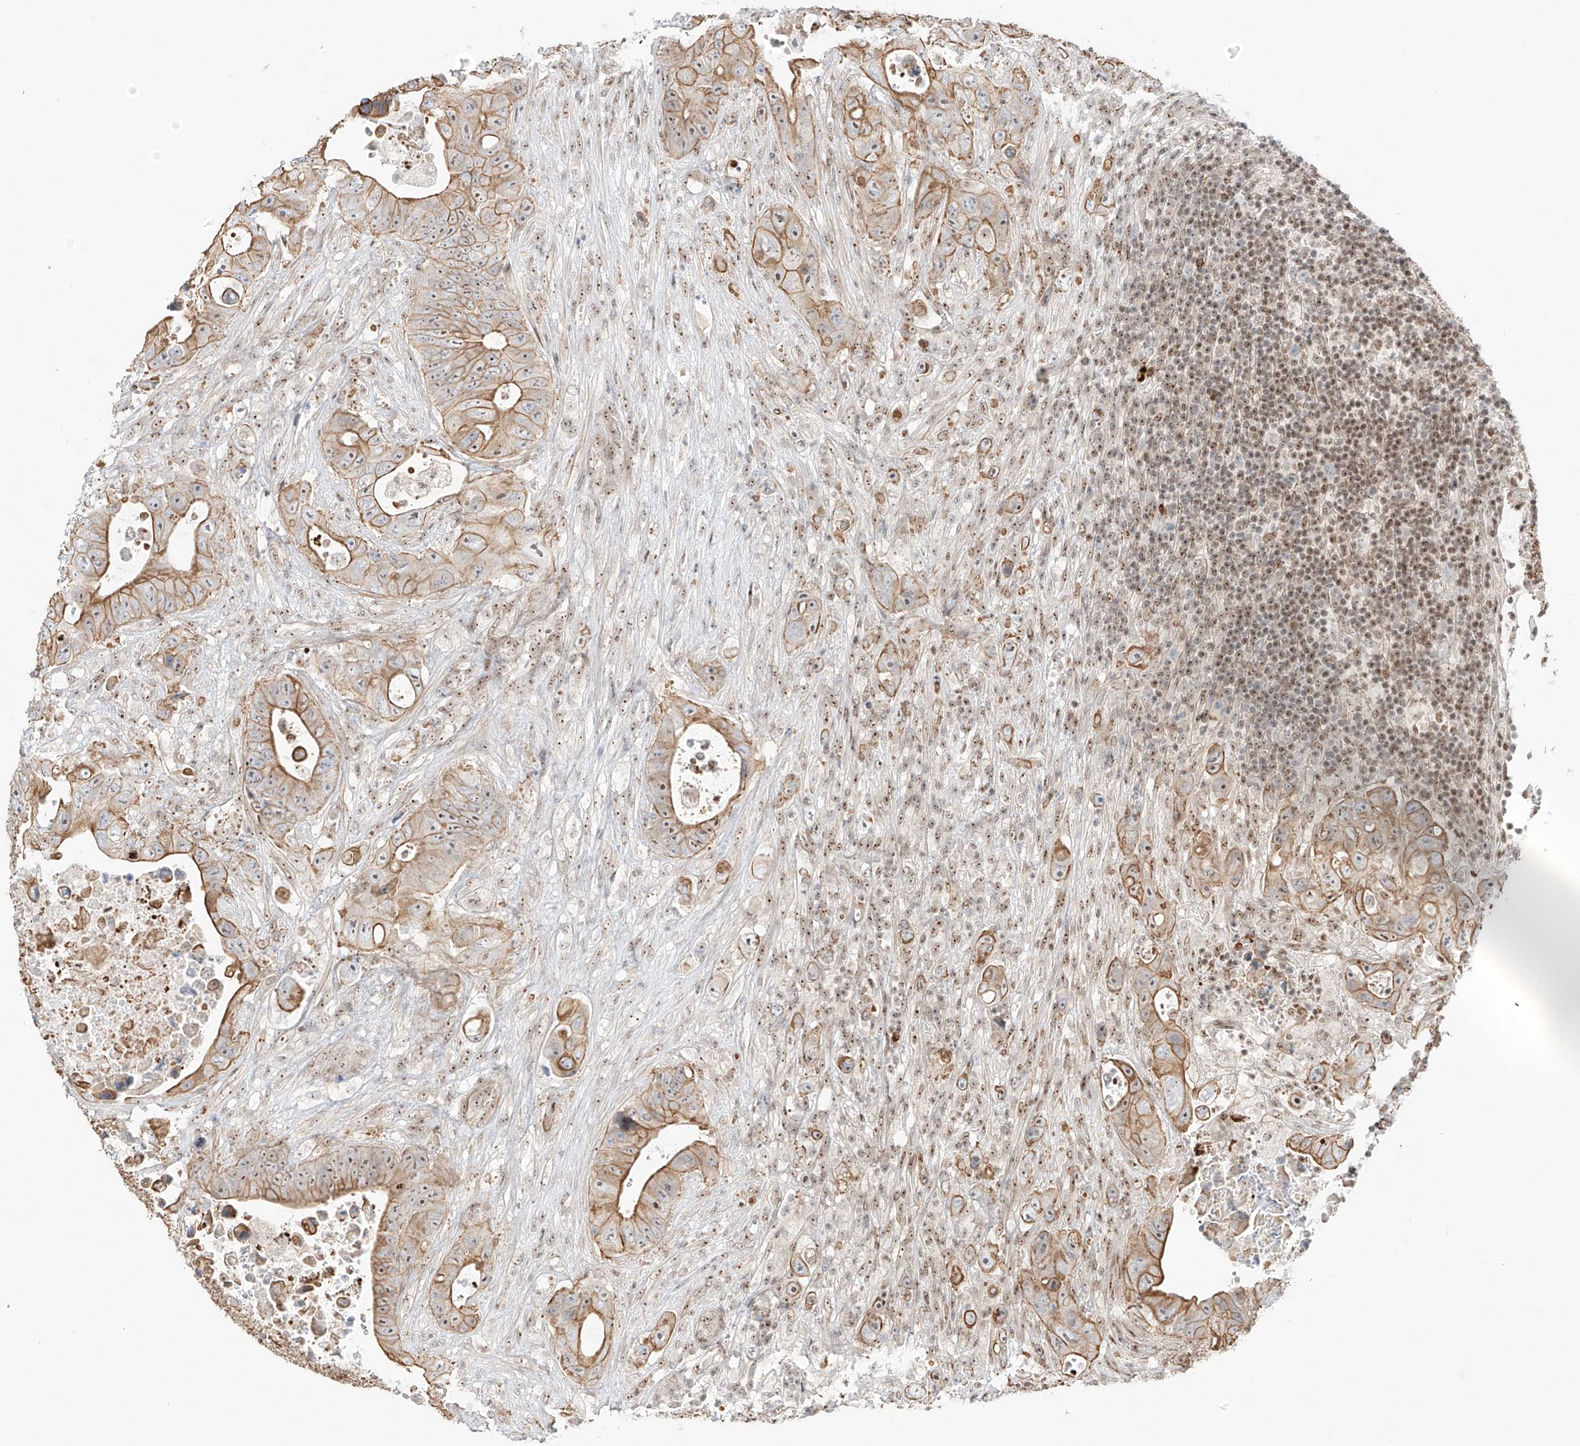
{"staining": {"intensity": "moderate", "quantity": ">75%", "location": "cytoplasmic/membranous"}, "tissue": "colorectal cancer", "cell_type": "Tumor cells", "image_type": "cancer", "snomed": [{"axis": "morphology", "description": "Adenocarcinoma, NOS"}, {"axis": "topography", "description": "Colon"}], "caption": "Immunohistochemical staining of colorectal adenocarcinoma demonstrates medium levels of moderate cytoplasmic/membranous protein staining in about >75% of tumor cells.", "gene": "ZNF512", "patient": {"sex": "female", "age": 46}}